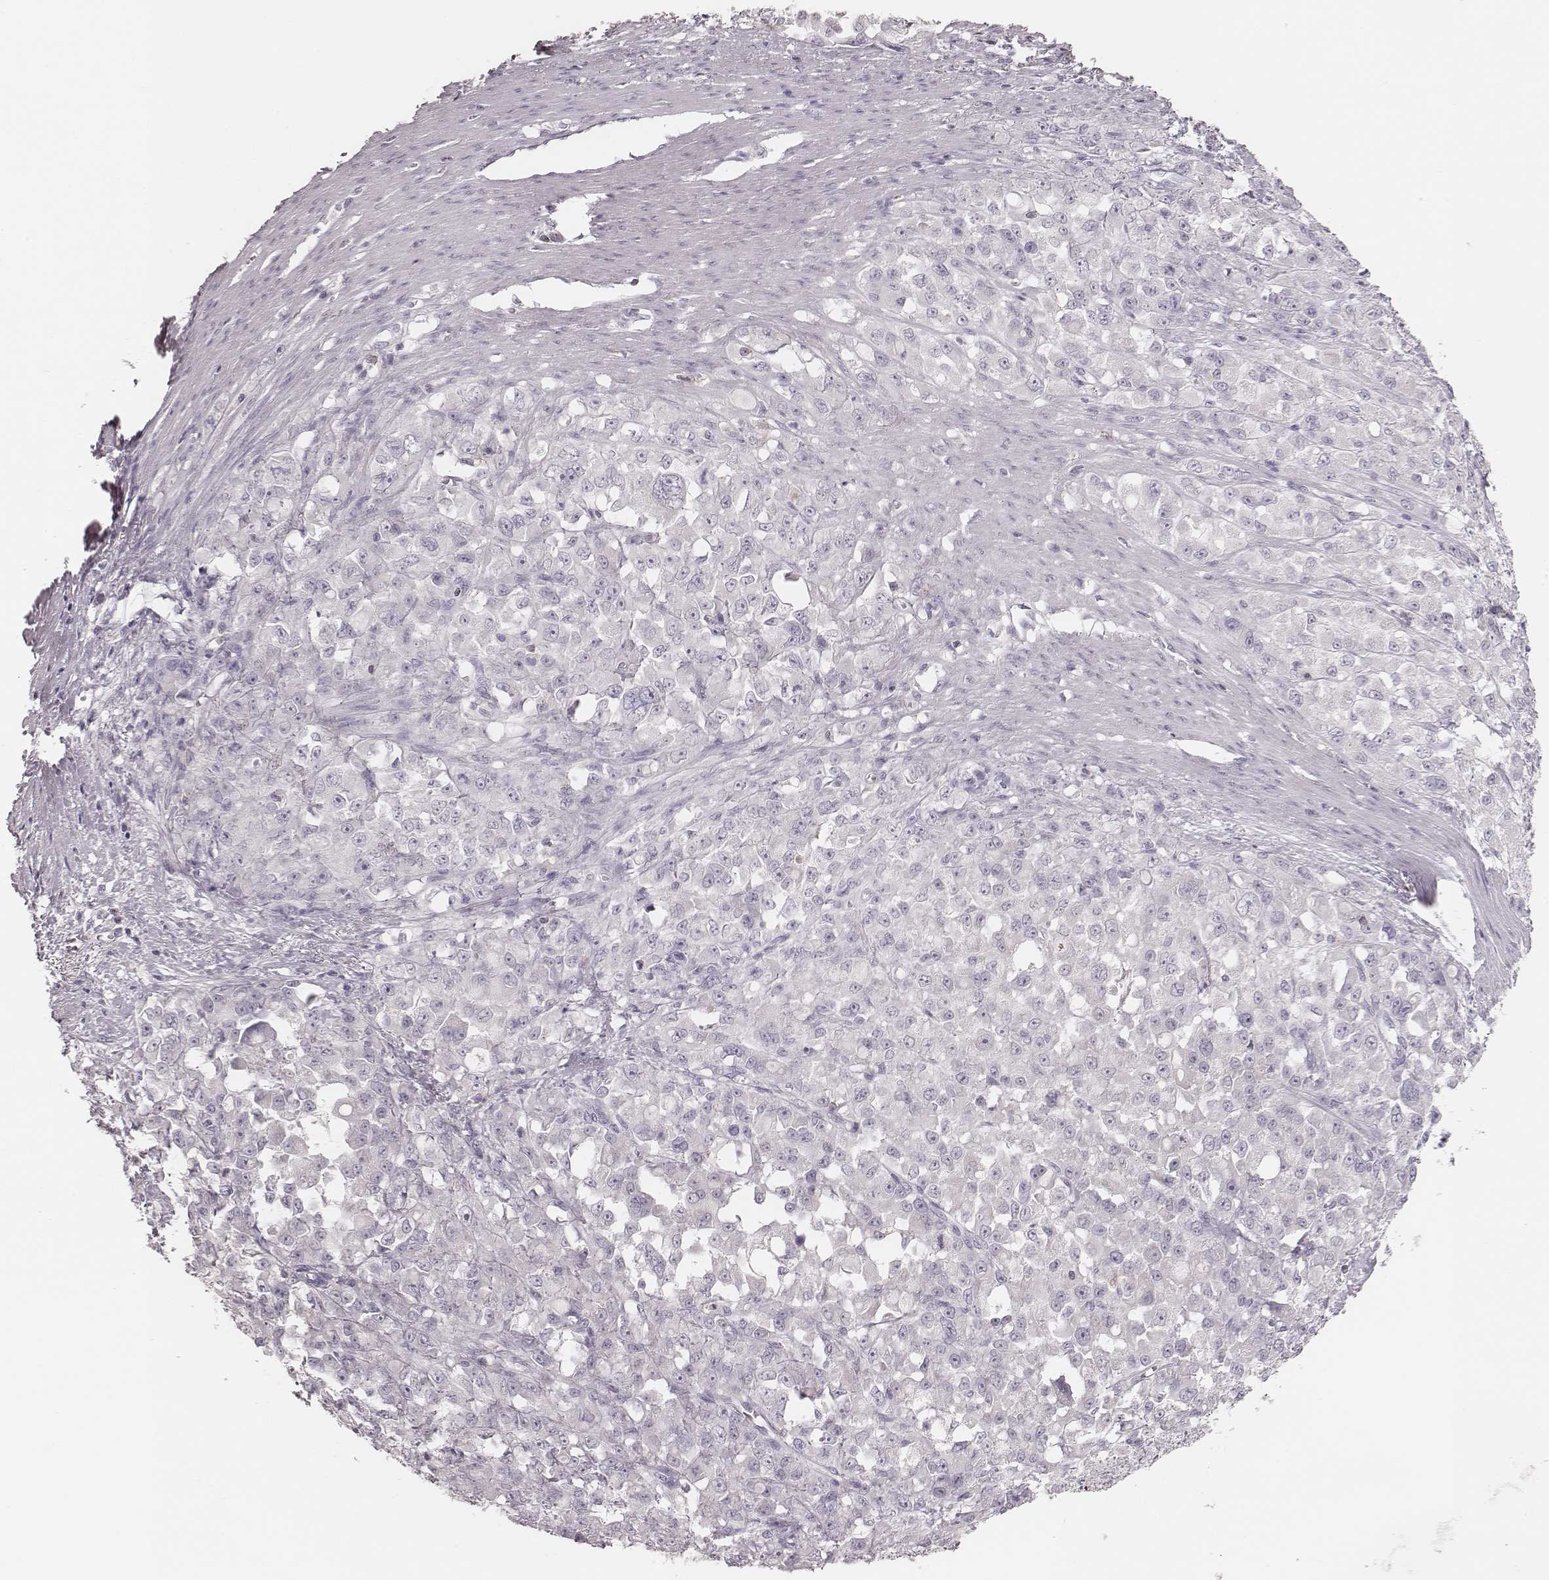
{"staining": {"intensity": "negative", "quantity": "none", "location": "none"}, "tissue": "stomach cancer", "cell_type": "Tumor cells", "image_type": "cancer", "snomed": [{"axis": "morphology", "description": "Adenocarcinoma, NOS"}, {"axis": "topography", "description": "Stomach"}], "caption": "This is an IHC image of stomach cancer. There is no staining in tumor cells.", "gene": "MSX1", "patient": {"sex": "female", "age": 76}}